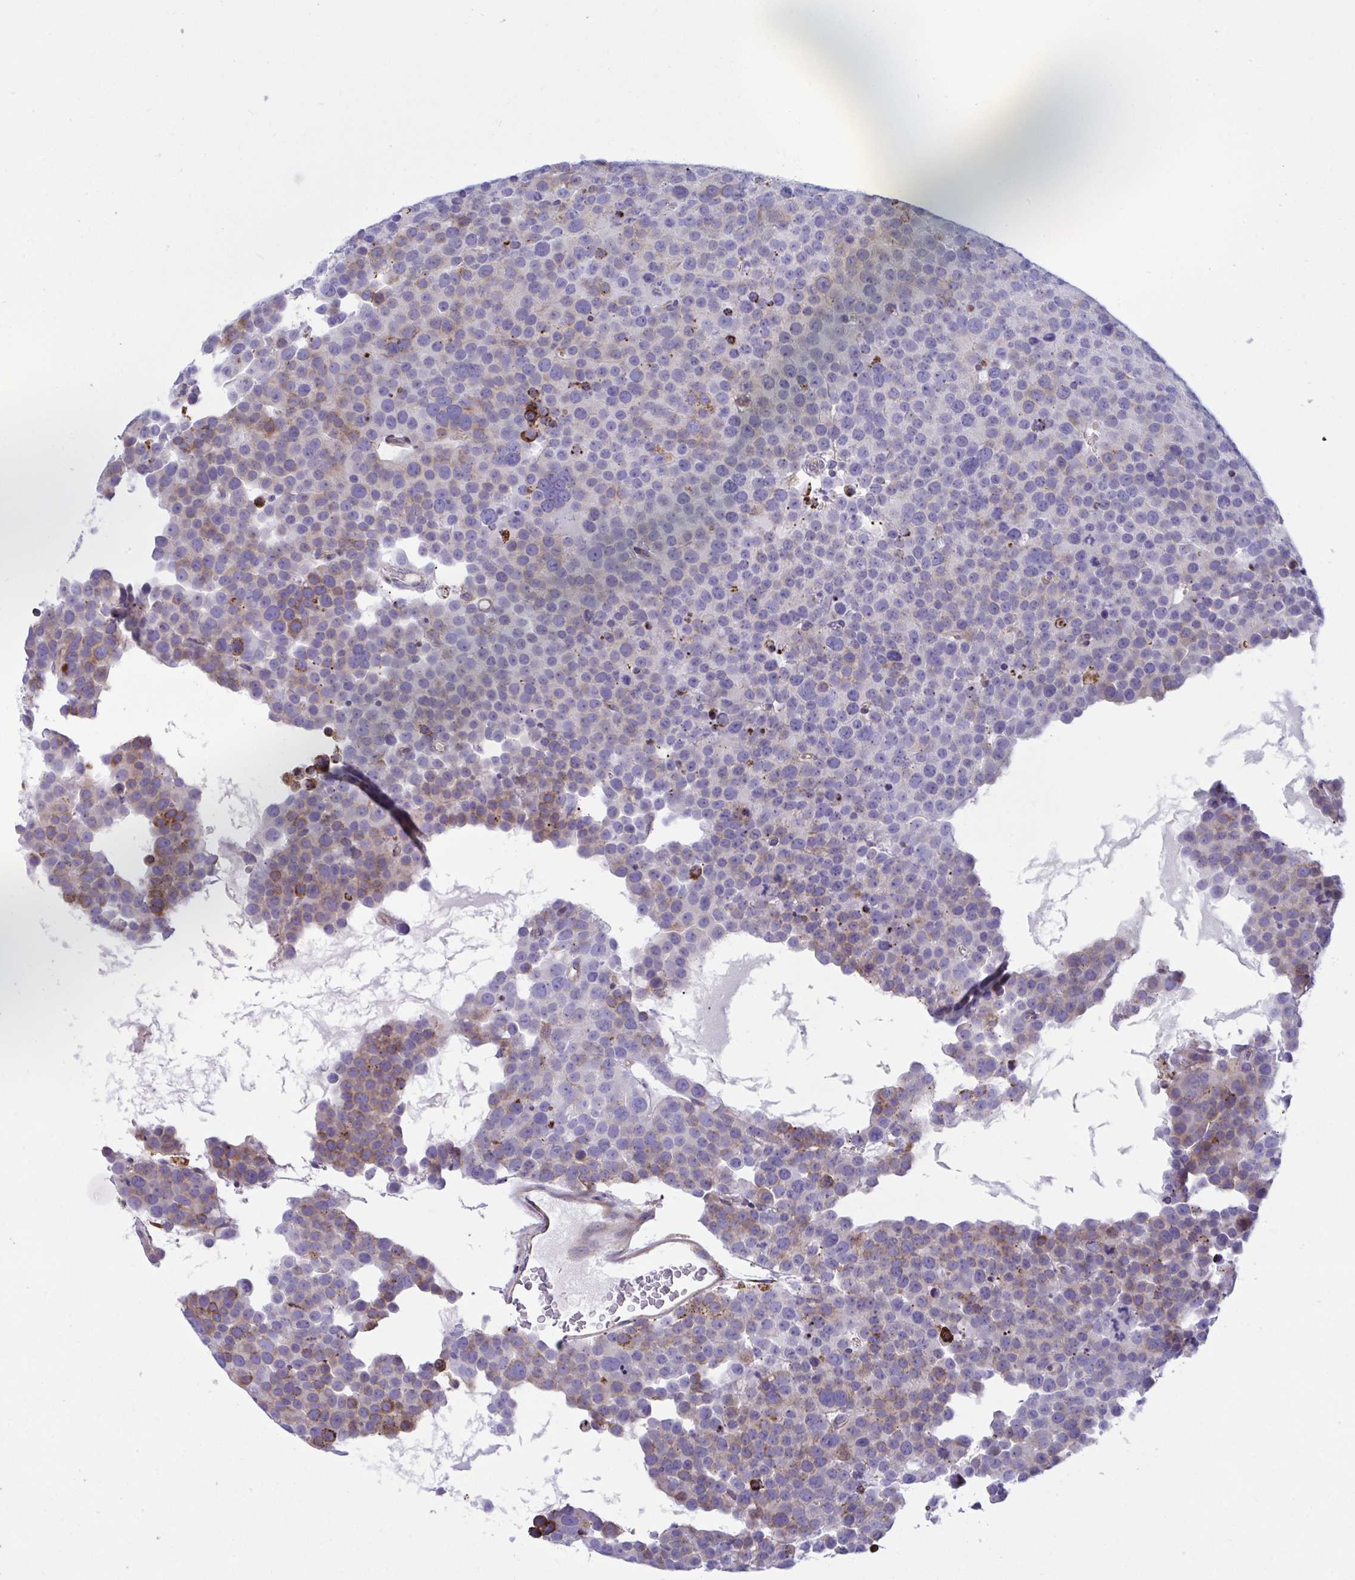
{"staining": {"intensity": "moderate", "quantity": "<25%", "location": "cytoplasmic/membranous"}, "tissue": "testis cancer", "cell_type": "Tumor cells", "image_type": "cancer", "snomed": [{"axis": "morphology", "description": "Seminoma, NOS"}, {"axis": "topography", "description": "Testis"}], "caption": "Testis seminoma stained with a brown dye displays moderate cytoplasmic/membranous positive staining in approximately <25% of tumor cells.", "gene": "PEAK3", "patient": {"sex": "male", "age": 71}}